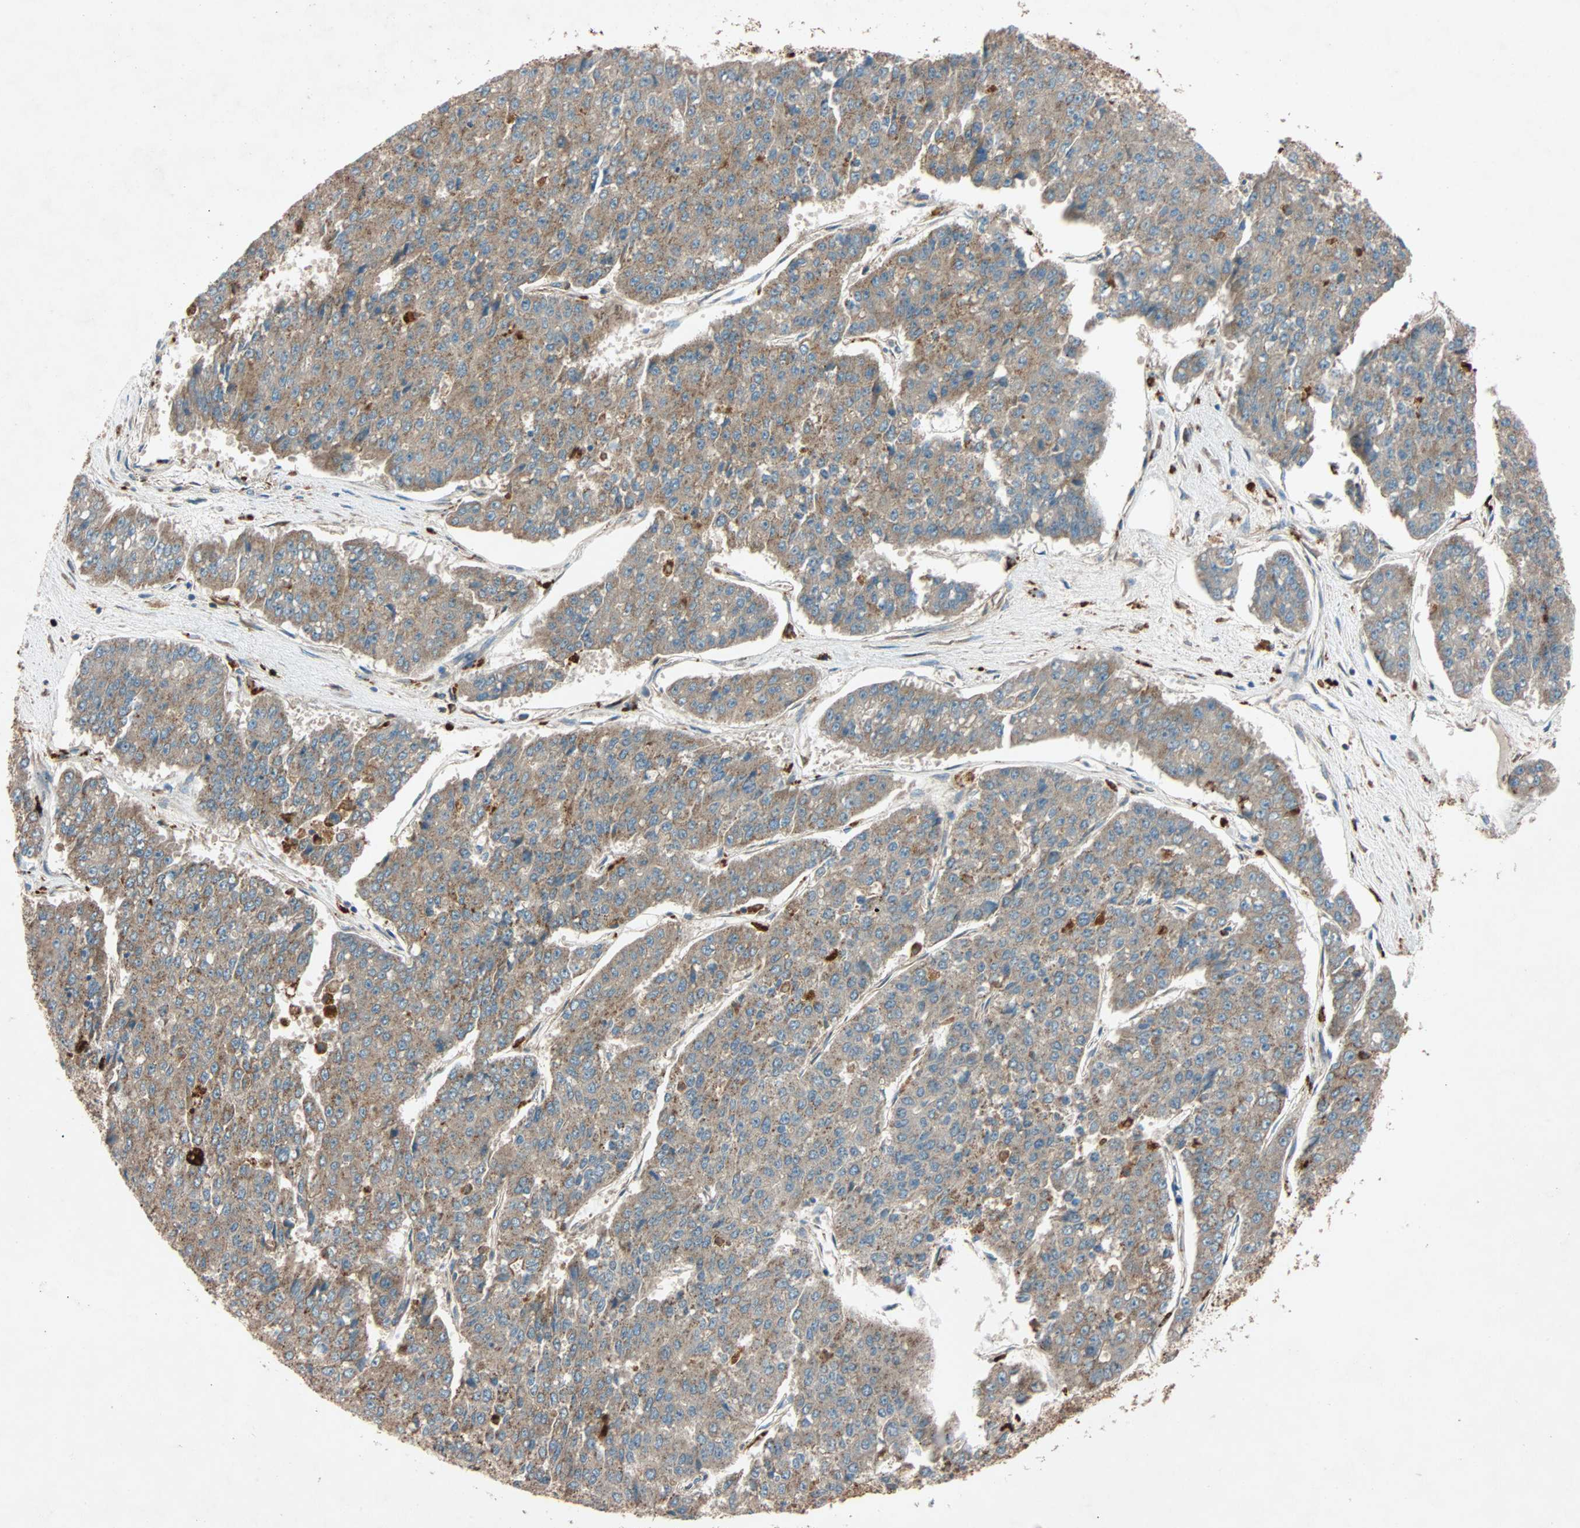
{"staining": {"intensity": "moderate", "quantity": ">75%", "location": "cytoplasmic/membranous"}, "tissue": "pancreatic cancer", "cell_type": "Tumor cells", "image_type": "cancer", "snomed": [{"axis": "morphology", "description": "Adenocarcinoma, NOS"}, {"axis": "topography", "description": "Pancreas"}], "caption": "DAB immunohistochemical staining of adenocarcinoma (pancreatic) exhibits moderate cytoplasmic/membranous protein expression in approximately >75% of tumor cells. (DAB IHC, brown staining for protein, blue staining for nuclei).", "gene": "PHYH", "patient": {"sex": "male", "age": 50}}